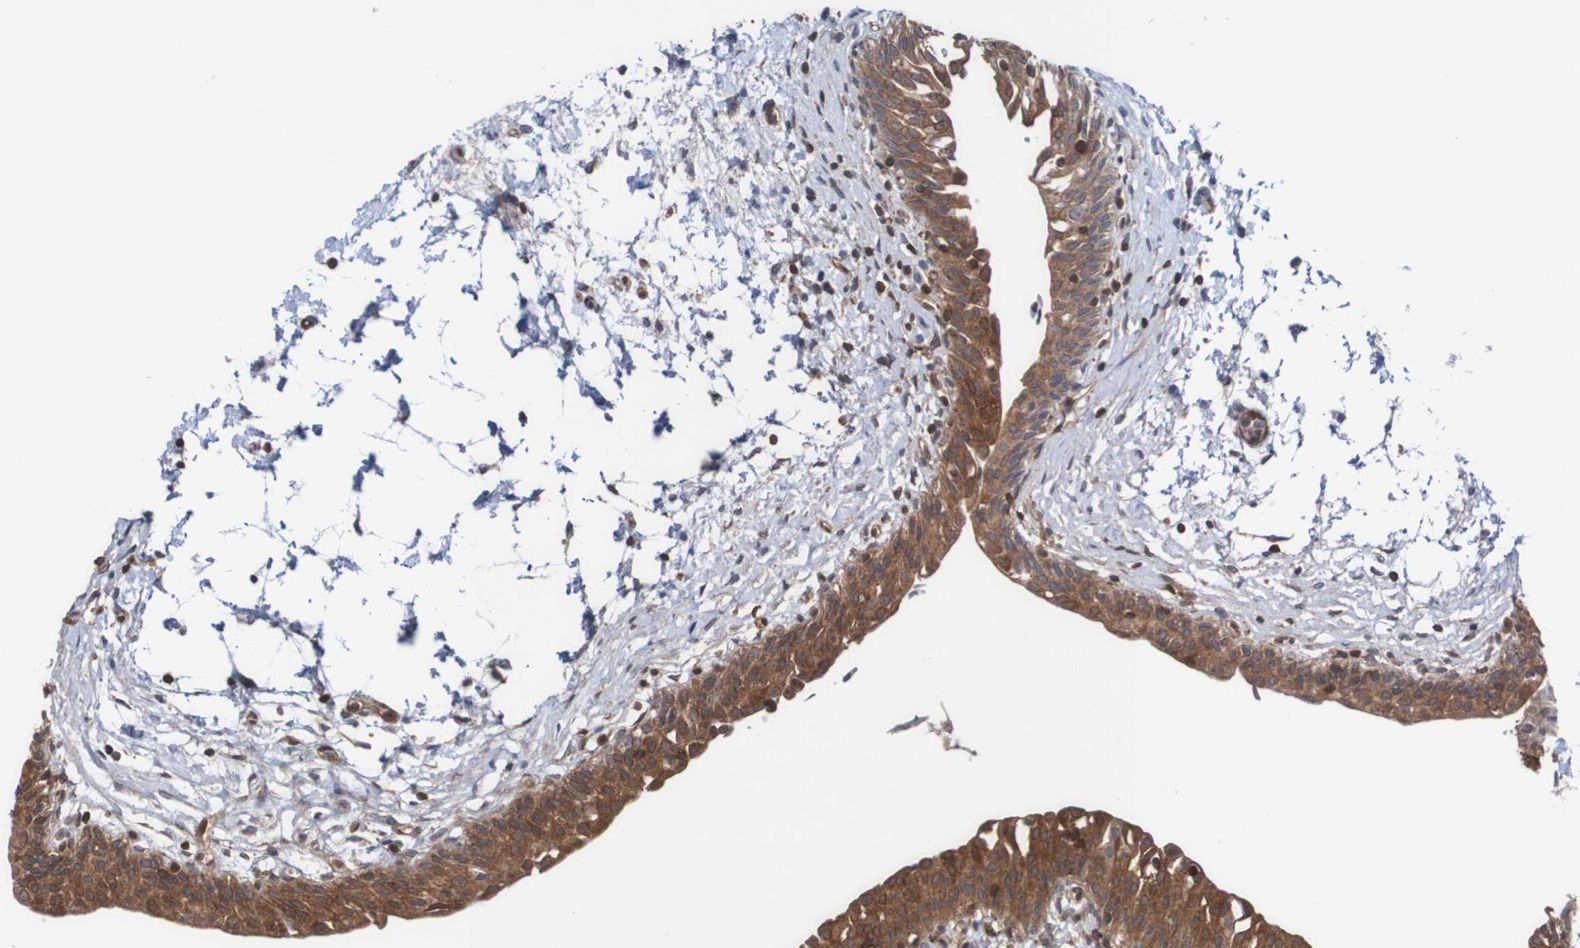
{"staining": {"intensity": "strong", "quantity": ">75%", "location": "cytoplasmic/membranous"}, "tissue": "urinary bladder", "cell_type": "Urothelial cells", "image_type": "normal", "snomed": [{"axis": "morphology", "description": "Normal tissue, NOS"}, {"axis": "topography", "description": "Urinary bladder"}], "caption": "A high amount of strong cytoplasmic/membranous positivity is seen in approximately >75% of urothelial cells in benign urinary bladder.", "gene": "RIGI", "patient": {"sex": "male", "age": 55}}